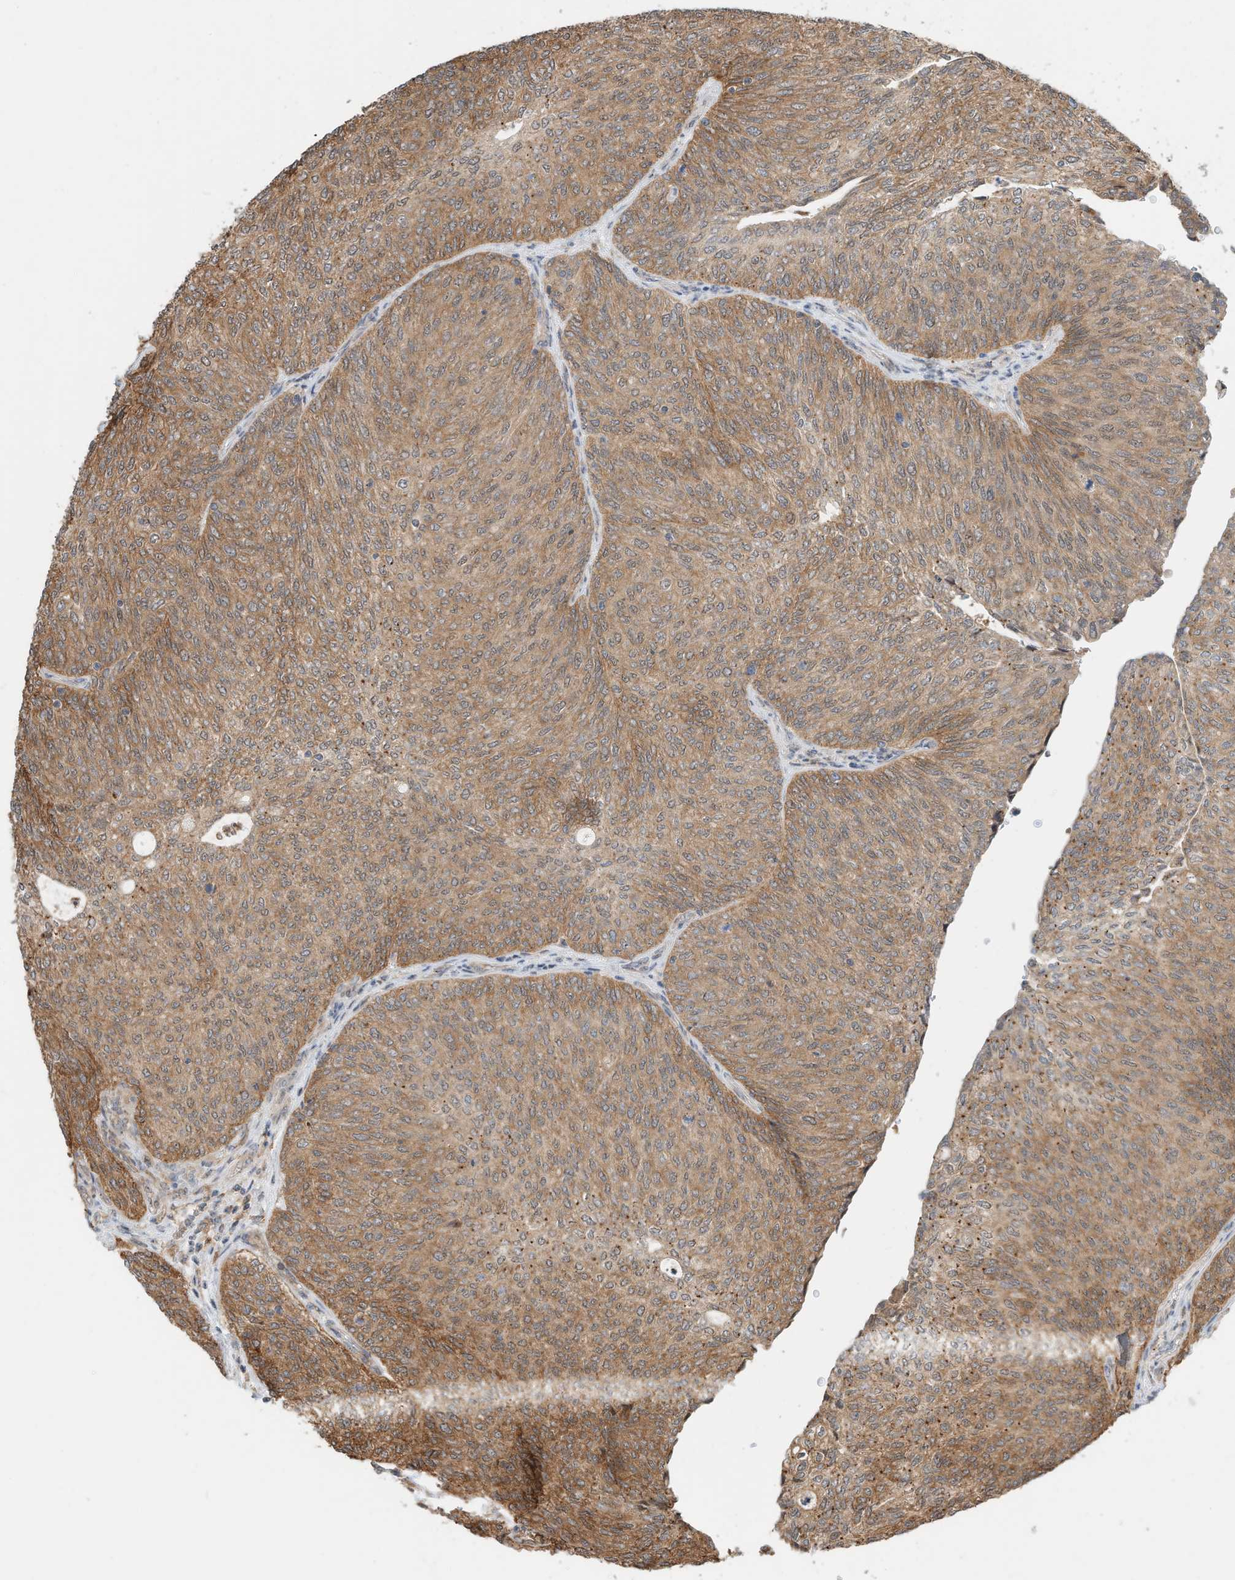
{"staining": {"intensity": "moderate", "quantity": ">75%", "location": "cytoplasmic/membranous"}, "tissue": "urothelial cancer", "cell_type": "Tumor cells", "image_type": "cancer", "snomed": [{"axis": "morphology", "description": "Urothelial carcinoma, Low grade"}, {"axis": "topography", "description": "Urinary bladder"}], "caption": "Urothelial carcinoma (low-grade) tissue displays moderate cytoplasmic/membranous expression in about >75% of tumor cells, visualized by immunohistochemistry.", "gene": "CPAMD8", "patient": {"sex": "female", "age": 79}}